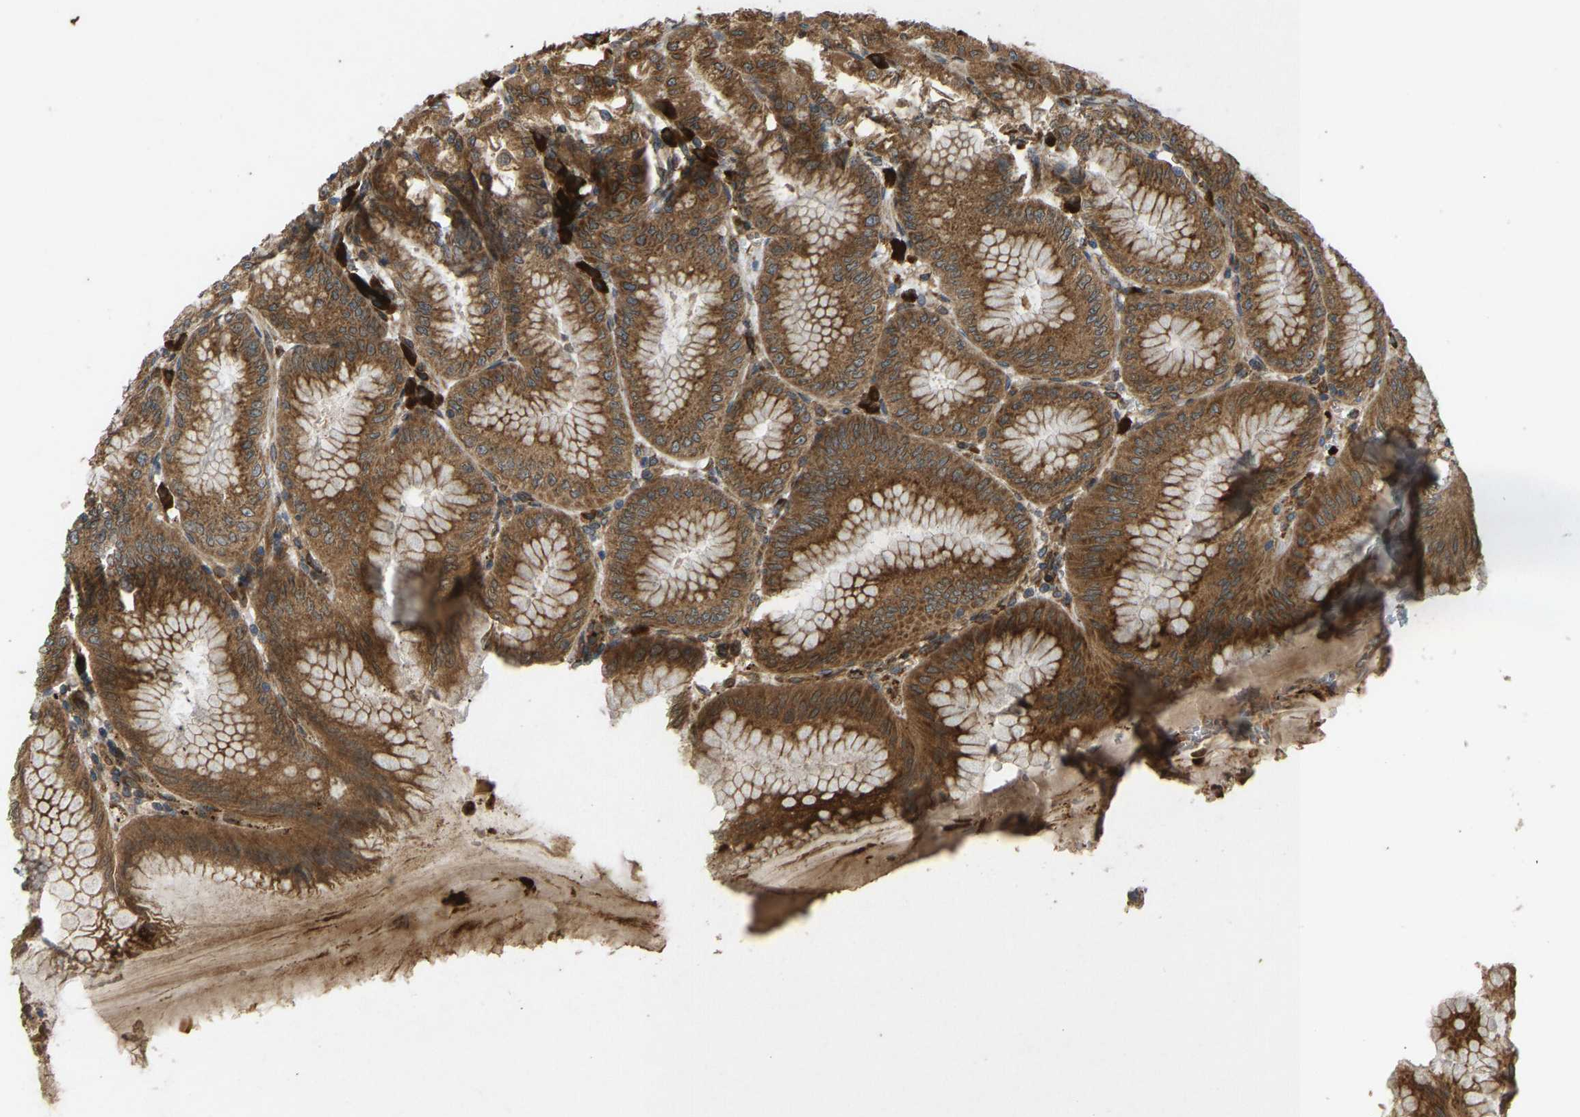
{"staining": {"intensity": "strong", "quantity": ">75%", "location": "cytoplasmic/membranous"}, "tissue": "stomach", "cell_type": "Glandular cells", "image_type": "normal", "snomed": [{"axis": "morphology", "description": "Normal tissue, NOS"}, {"axis": "topography", "description": "Stomach, lower"}], "caption": "Stomach stained with DAB (3,3'-diaminobenzidine) IHC demonstrates high levels of strong cytoplasmic/membranous staining in about >75% of glandular cells.", "gene": "RPN2", "patient": {"sex": "male", "age": 71}}